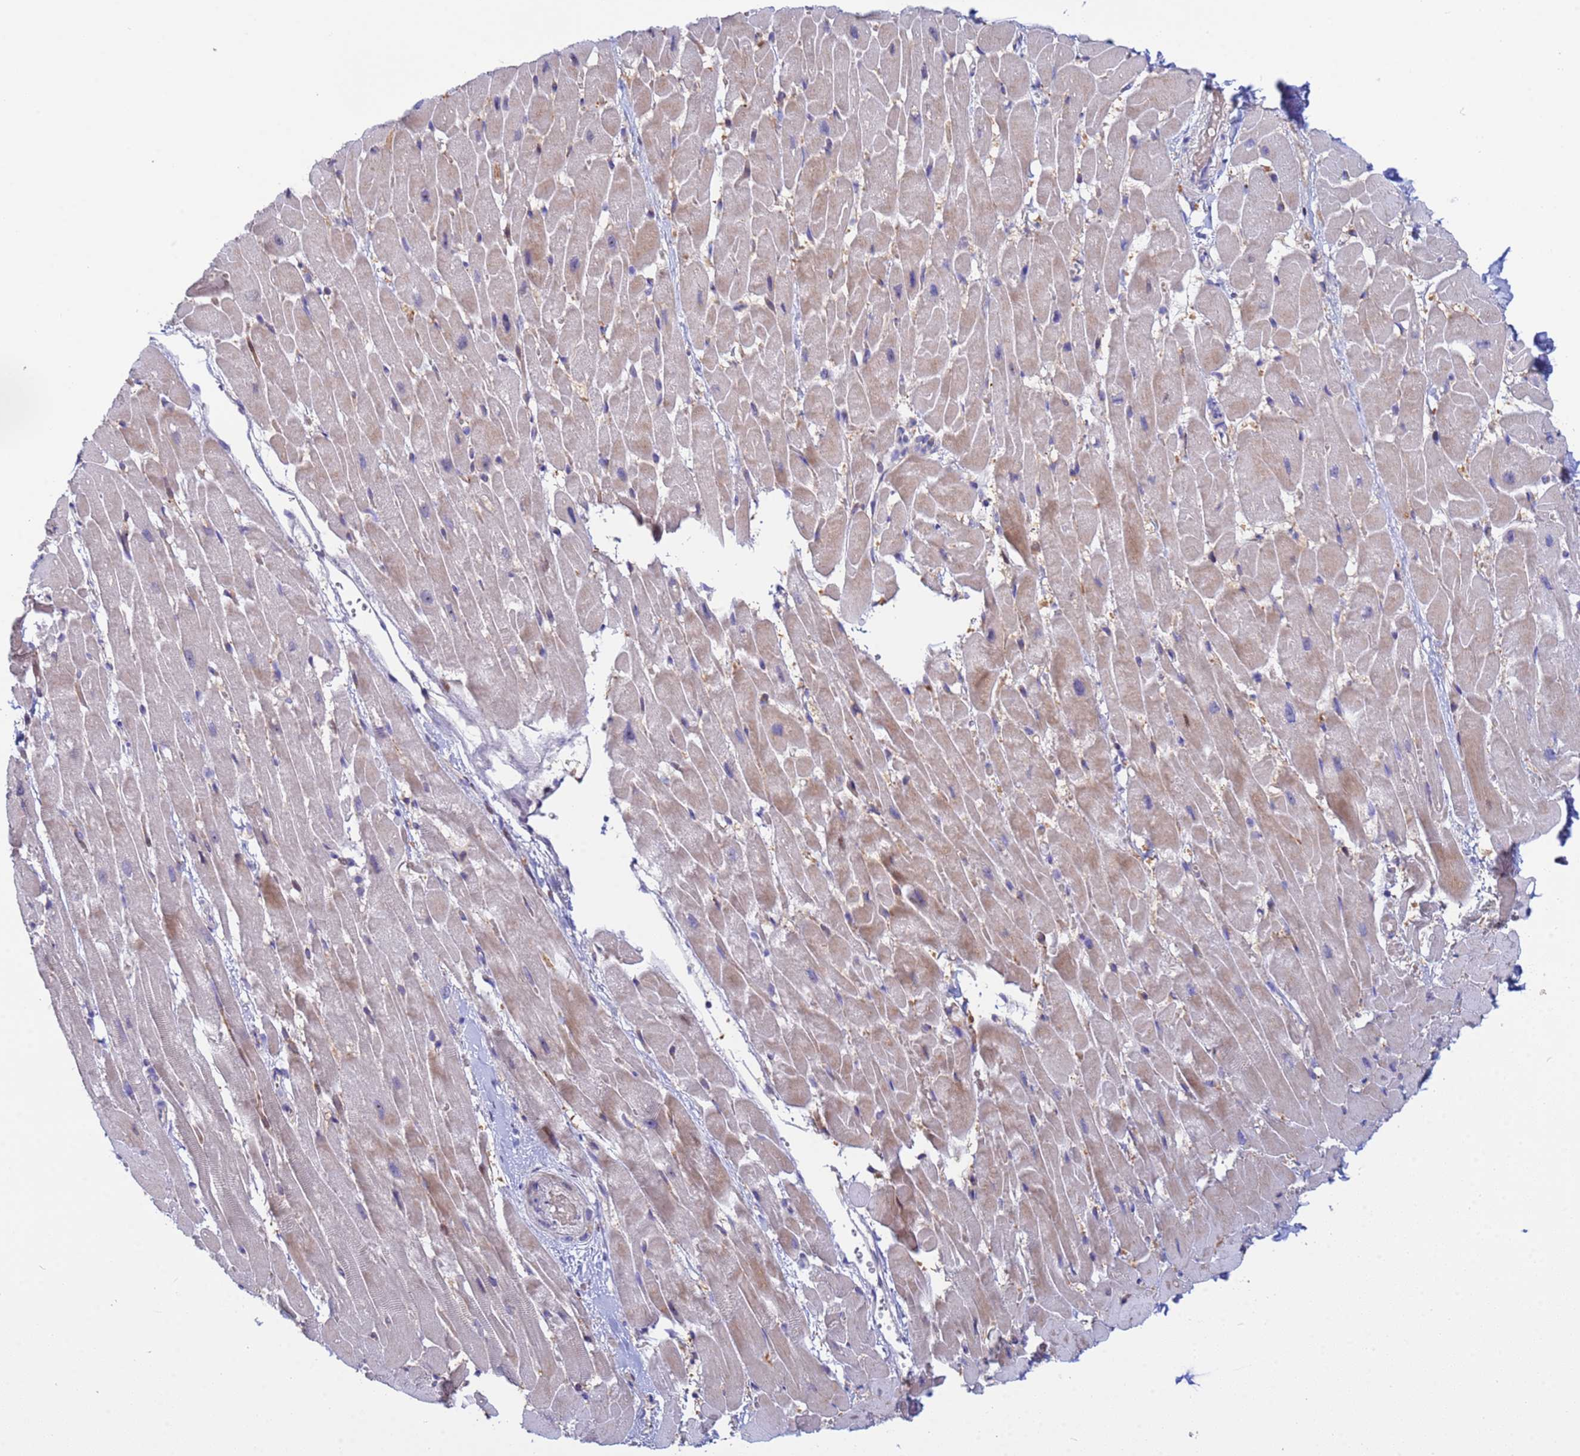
{"staining": {"intensity": "weak", "quantity": "<25%", "location": "cytoplasmic/membranous"}, "tissue": "heart muscle", "cell_type": "Cardiomyocytes", "image_type": "normal", "snomed": [{"axis": "morphology", "description": "Normal tissue, NOS"}, {"axis": "topography", "description": "Heart"}], "caption": "This is an immunohistochemistry (IHC) image of unremarkable heart muscle. There is no expression in cardiomyocytes.", "gene": "PPP6R1", "patient": {"sex": "male", "age": 37}}